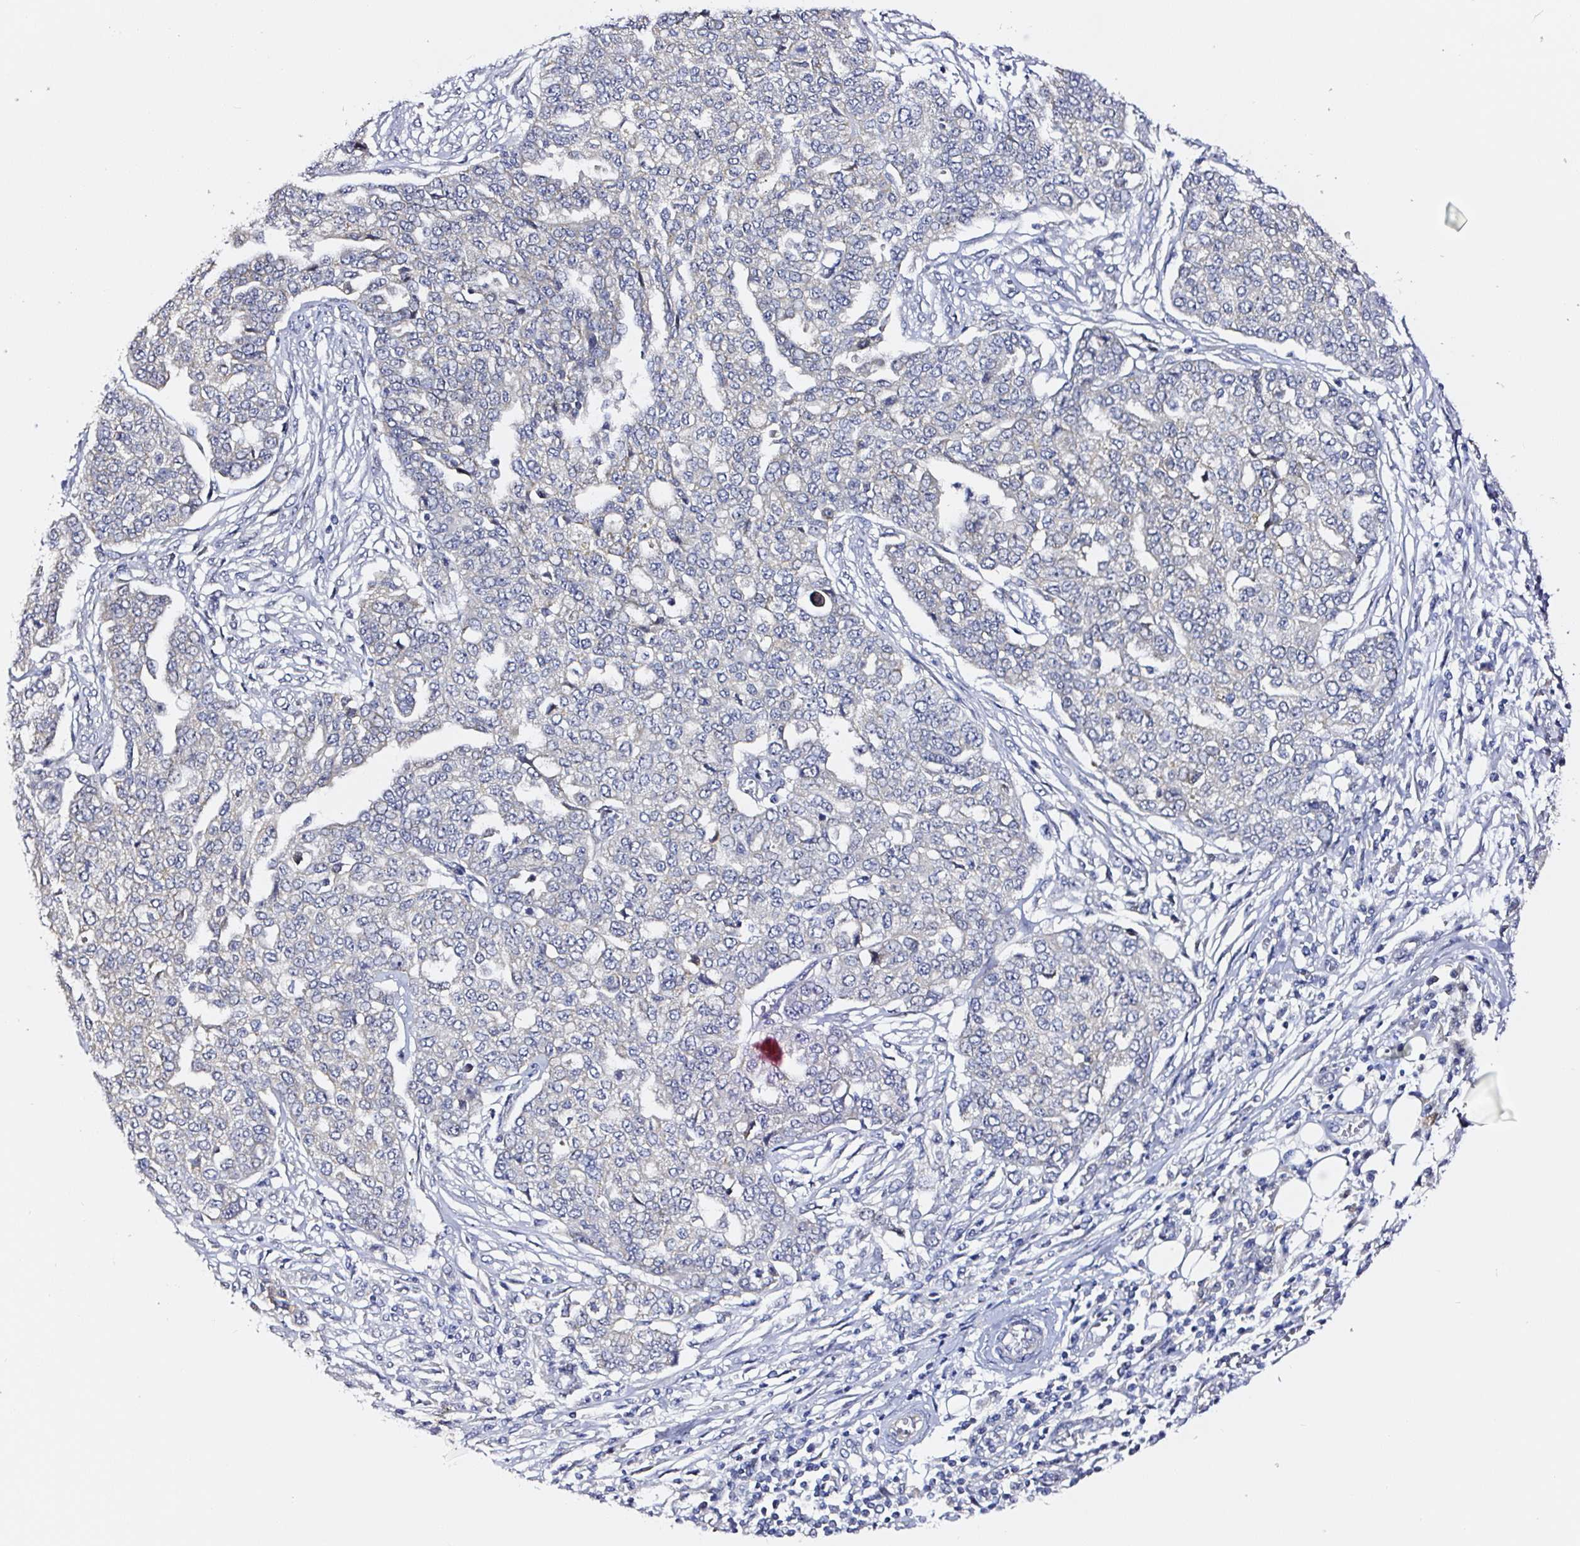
{"staining": {"intensity": "negative", "quantity": "none", "location": "none"}, "tissue": "ovarian cancer", "cell_type": "Tumor cells", "image_type": "cancer", "snomed": [{"axis": "morphology", "description": "Cystadenocarcinoma, serous, NOS"}, {"axis": "topography", "description": "Soft tissue"}, {"axis": "topography", "description": "Ovary"}], "caption": "DAB (3,3'-diaminobenzidine) immunohistochemical staining of human ovarian cancer exhibits no significant expression in tumor cells. (DAB (3,3'-diaminobenzidine) immunohistochemistry (IHC) with hematoxylin counter stain).", "gene": "PRKAA2", "patient": {"sex": "female", "age": 57}}